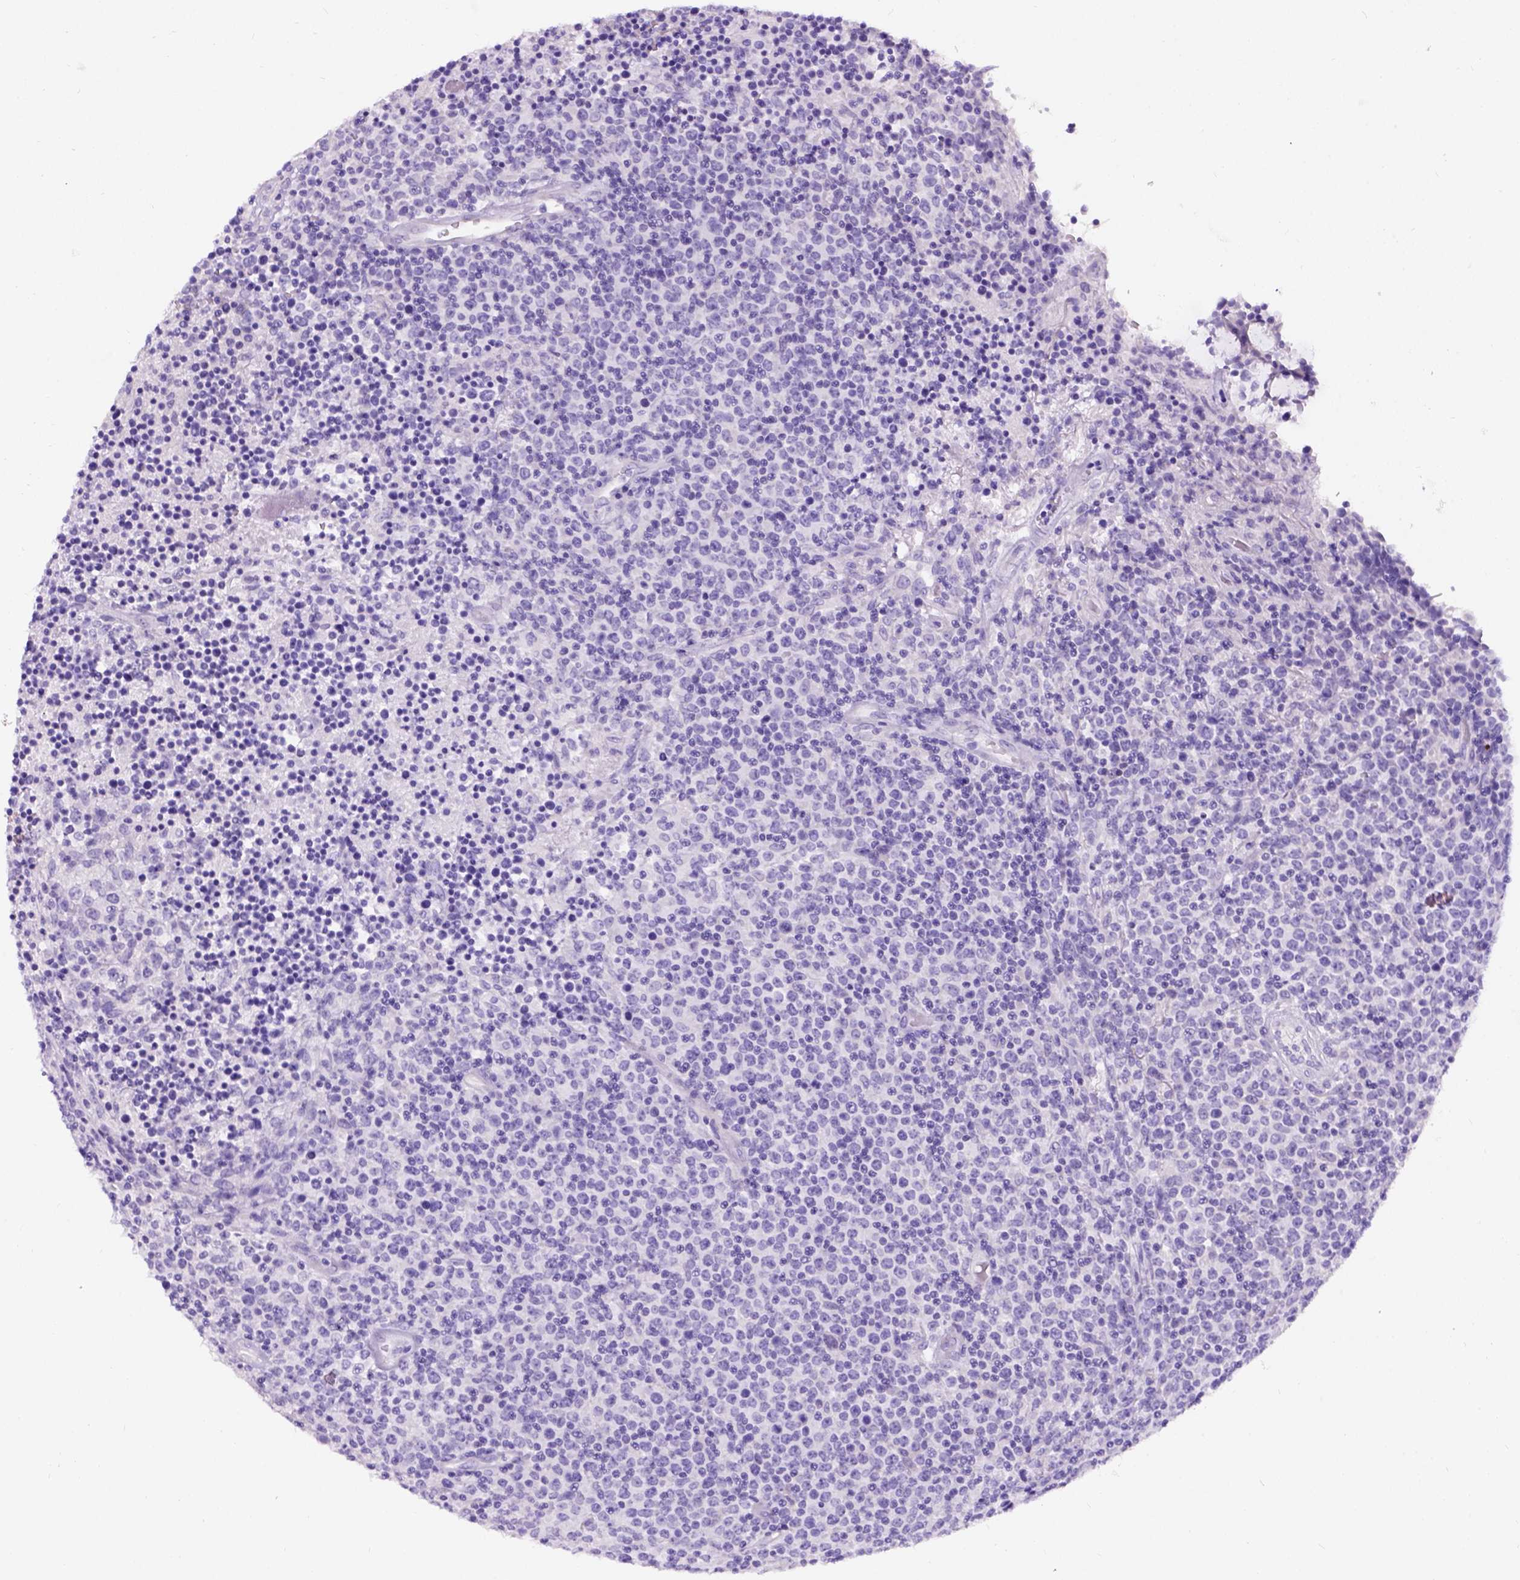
{"staining": {"intensity": "negative", "quantity": "none", "location": "none"}, "tissue": "lymphoma", "cell_type": "Tumor cells", "image_type": "cancer", "snomed": [{"axis": "morphology", "description": "Malignant lymphoma, non-Hodgkin's type, High grade"}, {"axis": "topography", "description": "Lung"}], "caption": "The image displays no significant positivity in tumor cells of high-grade malignant lymphoma, non-Hodgkin's type.", "gene": "C7orf57", "patient": {"sex": "male", "age": 79}}